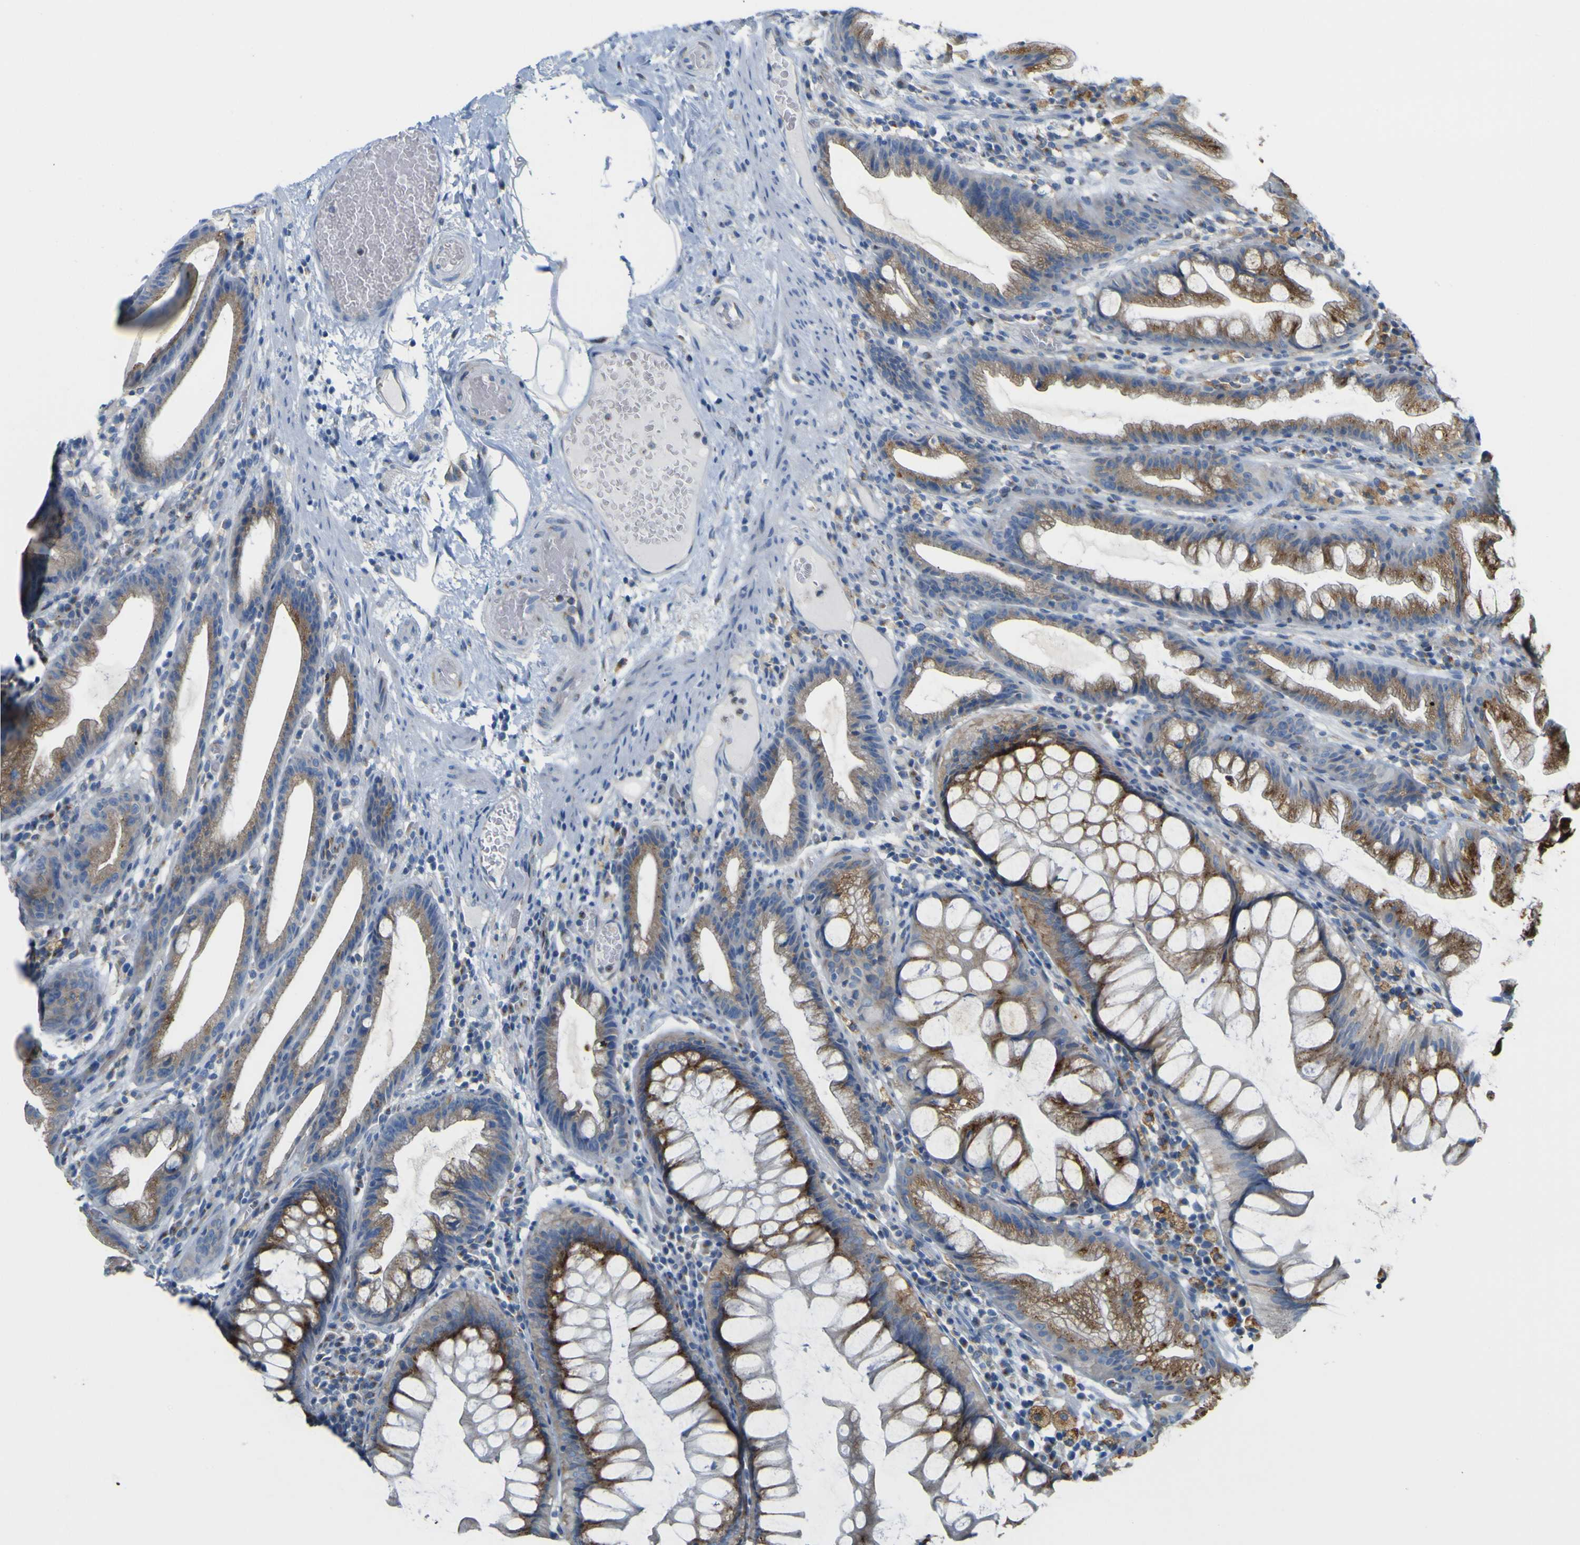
{"staining": {"intensity": "negative", "quantity": "none", "location": "none"}, "tissue": "colon", "cell_type": "Endothelial cells", "image_type": "normal", "snomed": [{"axis": "morphology", "description": "Normal tissue, NOS"}, {"axis": "topography", "description": "Smooth muscle"}, {"axis": "topography", "description": "Colon"}], "caption": "Histopathology image shows no protein expression in endothelial cells of normal colon. Brightfield microscopy of immunohistochemistry (IHC) stained with DAB (3,3'-diaminobenzidine) (brown) and hematoxylin (blue), captured at high magnification.", "gene": "IGF2R", "patient": {"sex": "male", "age": 67}}